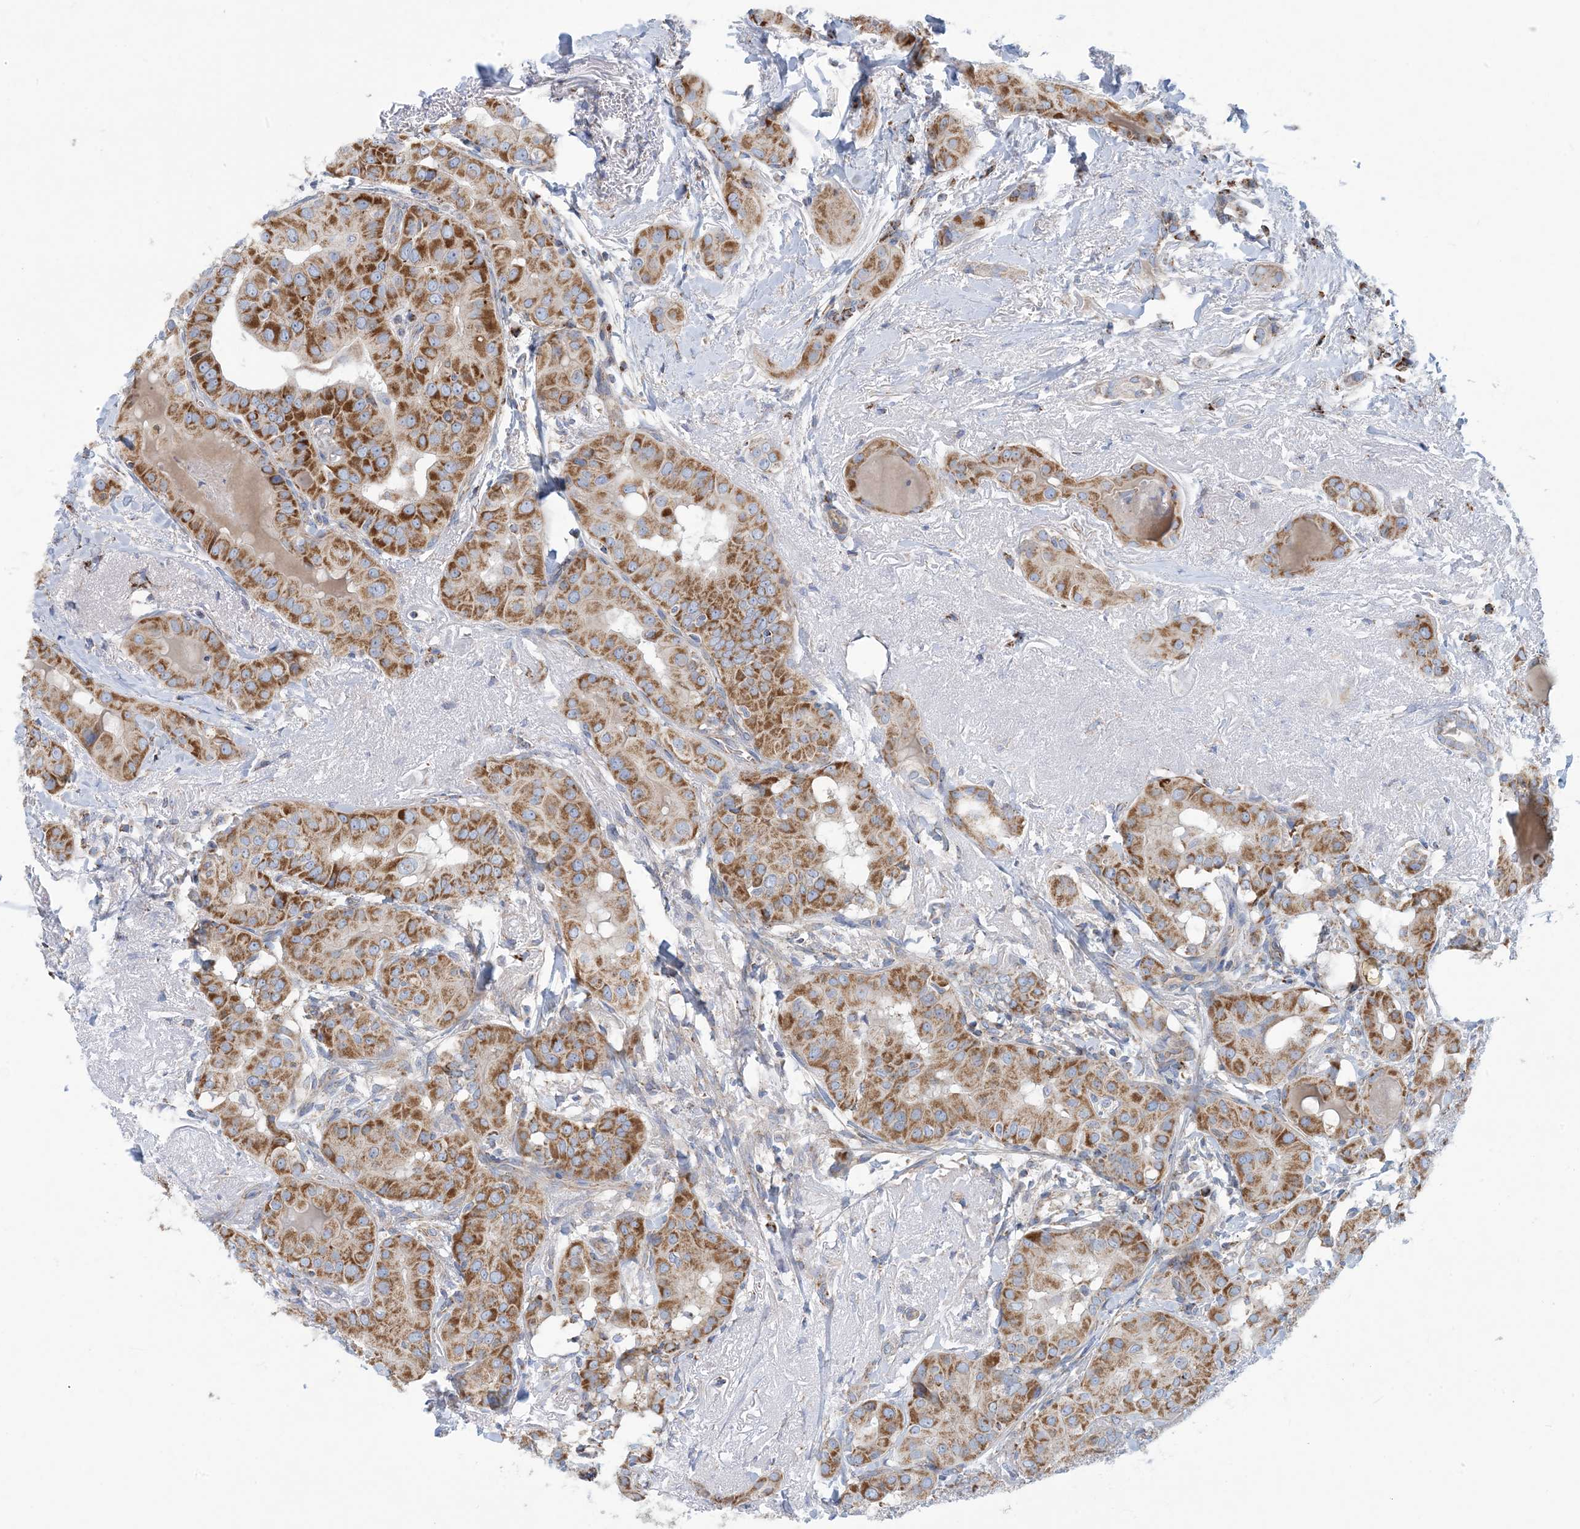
{"staining": {"intensity": "moderate", "quantity": ">75%", "location": "cytoplasmic/membranous"}, "tissue": "thyroid cancer", "cell_type": "Tumor cells", "image_type": "cancer", "snomed": [{"axis": "morphology", "description": "Papillary adenocarcinoma, NOS"}, {"axis": "topography", "description": "Thyroid gland"}], "caption": "Immunohistochemistry (IHC) (DAB (3,3'-diaminobenzidine)) staining of human thyroid cancer (papillary adenocarcinoma) reveals moderate cytoplasmic/membranous protein staining in approximately >75% of tumor cells.", "gene": "PHOSPHO2", "patient": {"sex": "male", "age": 33}}